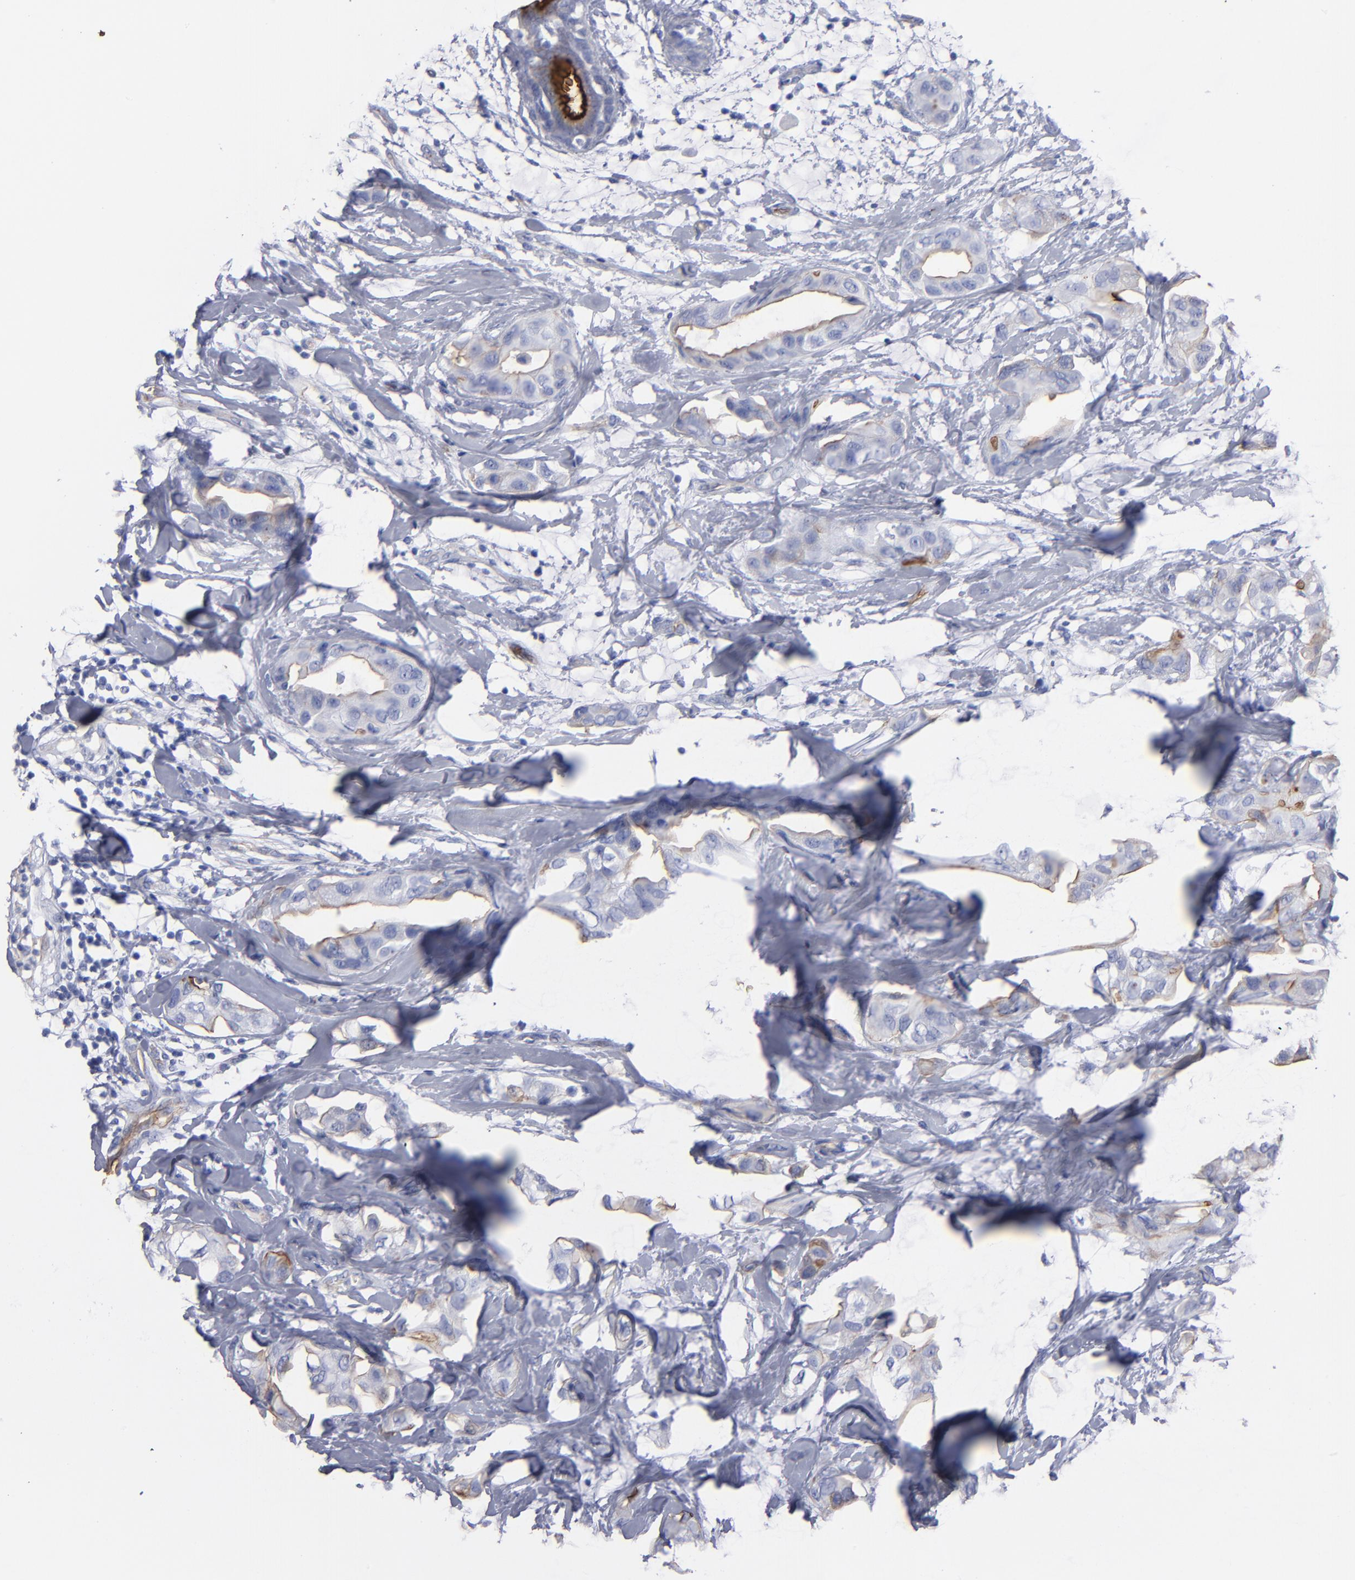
{"staining": {"intensity": "weak", "quantity": "<25%", "location": "cytoplasmic/membranous"}, "tissue": "breast cancer", "cell_type": "Tumor cells", "image_type": "cancer", "snomed": [{"axis": "morphology", "description": "Duct carcinoma"}, {"axis": "topography", "description": "Breast"}], "caption": "Immunohistochemical staining of intraductal carcinoma (breast) demonstrates no significant positivity in tumor cells.", "gene": "TM4SF1", "patient": {"sex": "female", "age": 40}}